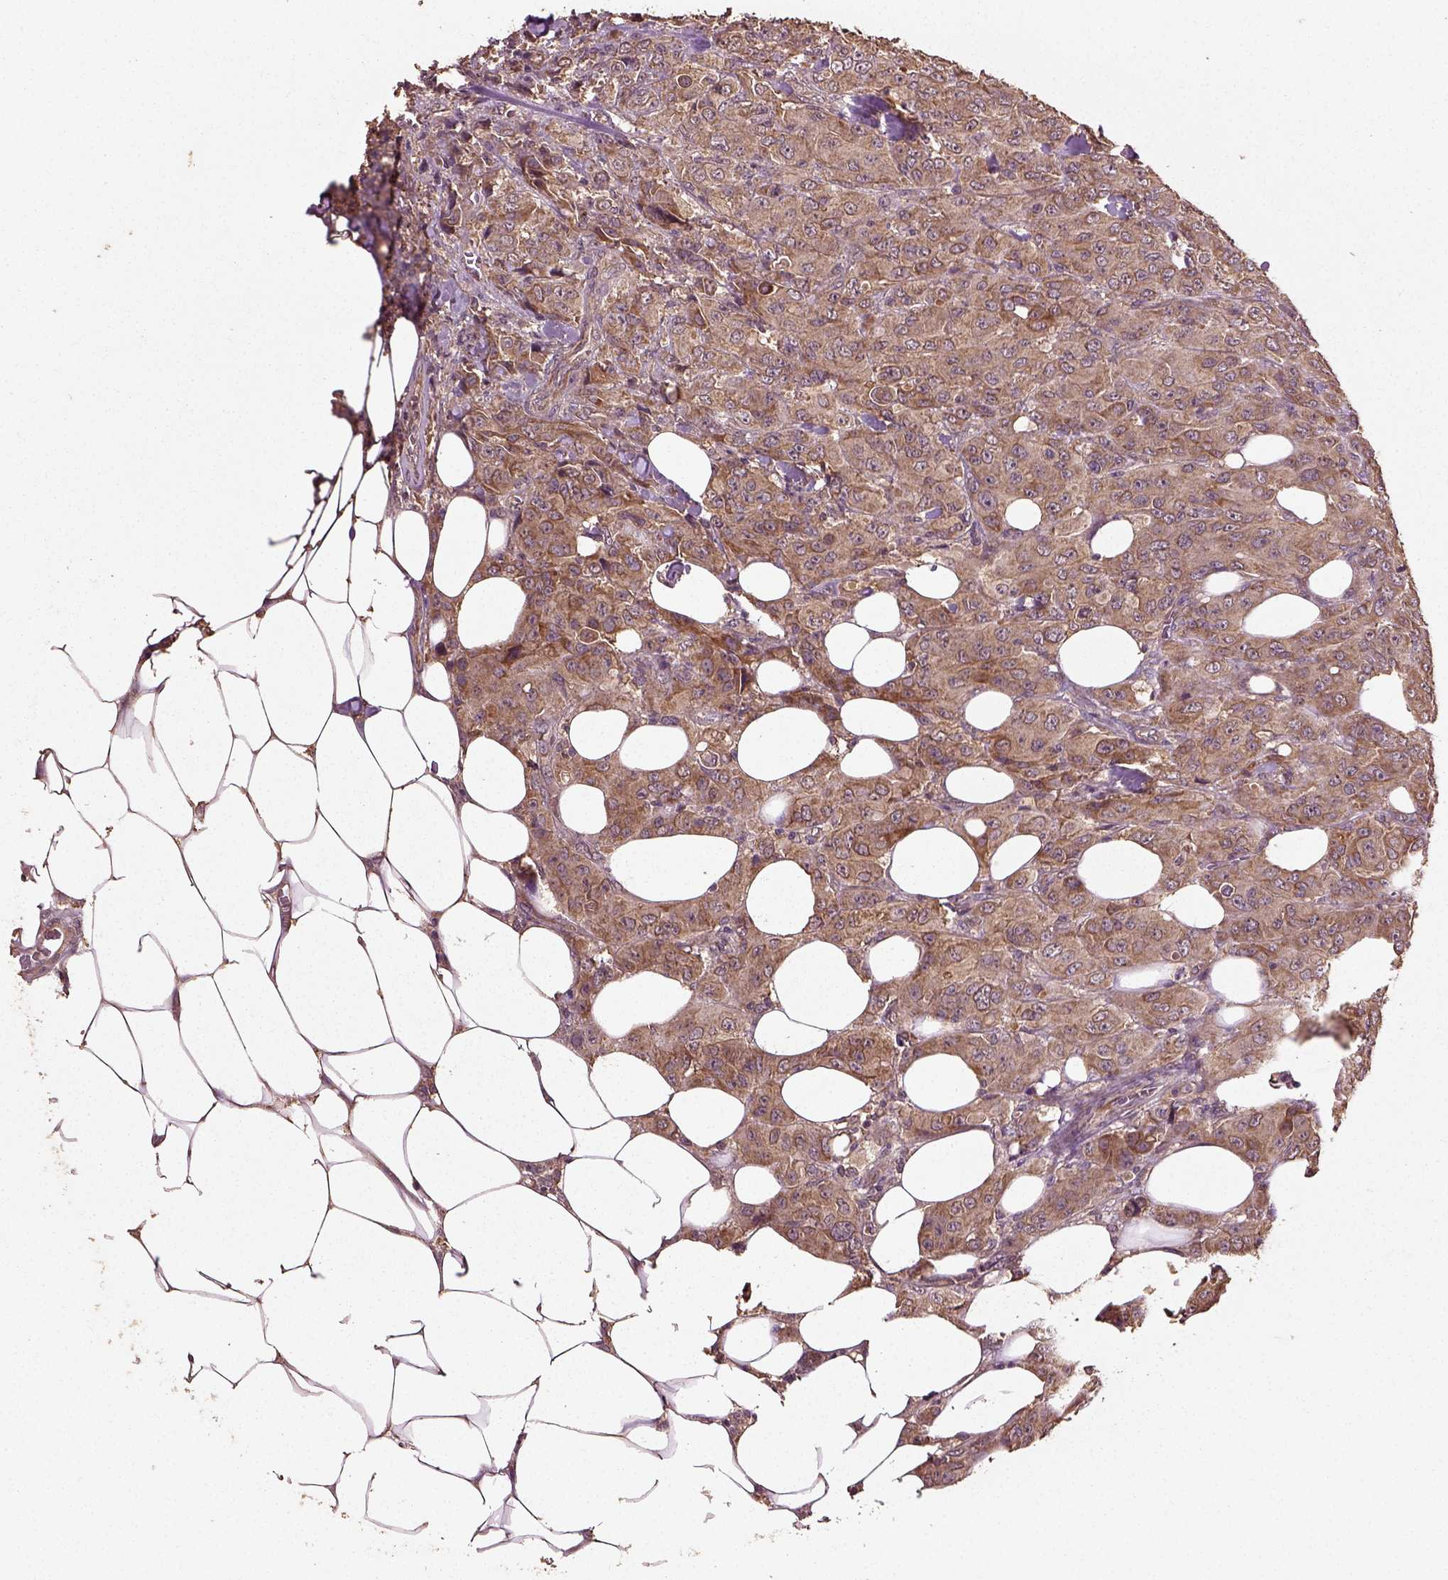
{"staining": {"intensity": "moderate", "quantity": ">75%", "location": "cytoplasmic/membranous"}, "tissue": "breast cancer", "cell_type": "Tumor cells", "image_type": "cancer", "snomed": [{"axis": "morphology", "description": "Duct carcinoma"}, {"axis": "topography", "description": "Breast"}], "caption": "Immunohistochemistry (DAB) staining of breast cancer demonstrates moderate cytoplasmic/membranous protein staining in about >75% of tumor cells. Using DAB (3,3'-diaminobenzidine) (brown) and hematoxylin (blue) stains, captured at high magnification using brightfield microscopy.", "gene": "ERV3-1", "patient": {"sex": "female", "age": 43}}